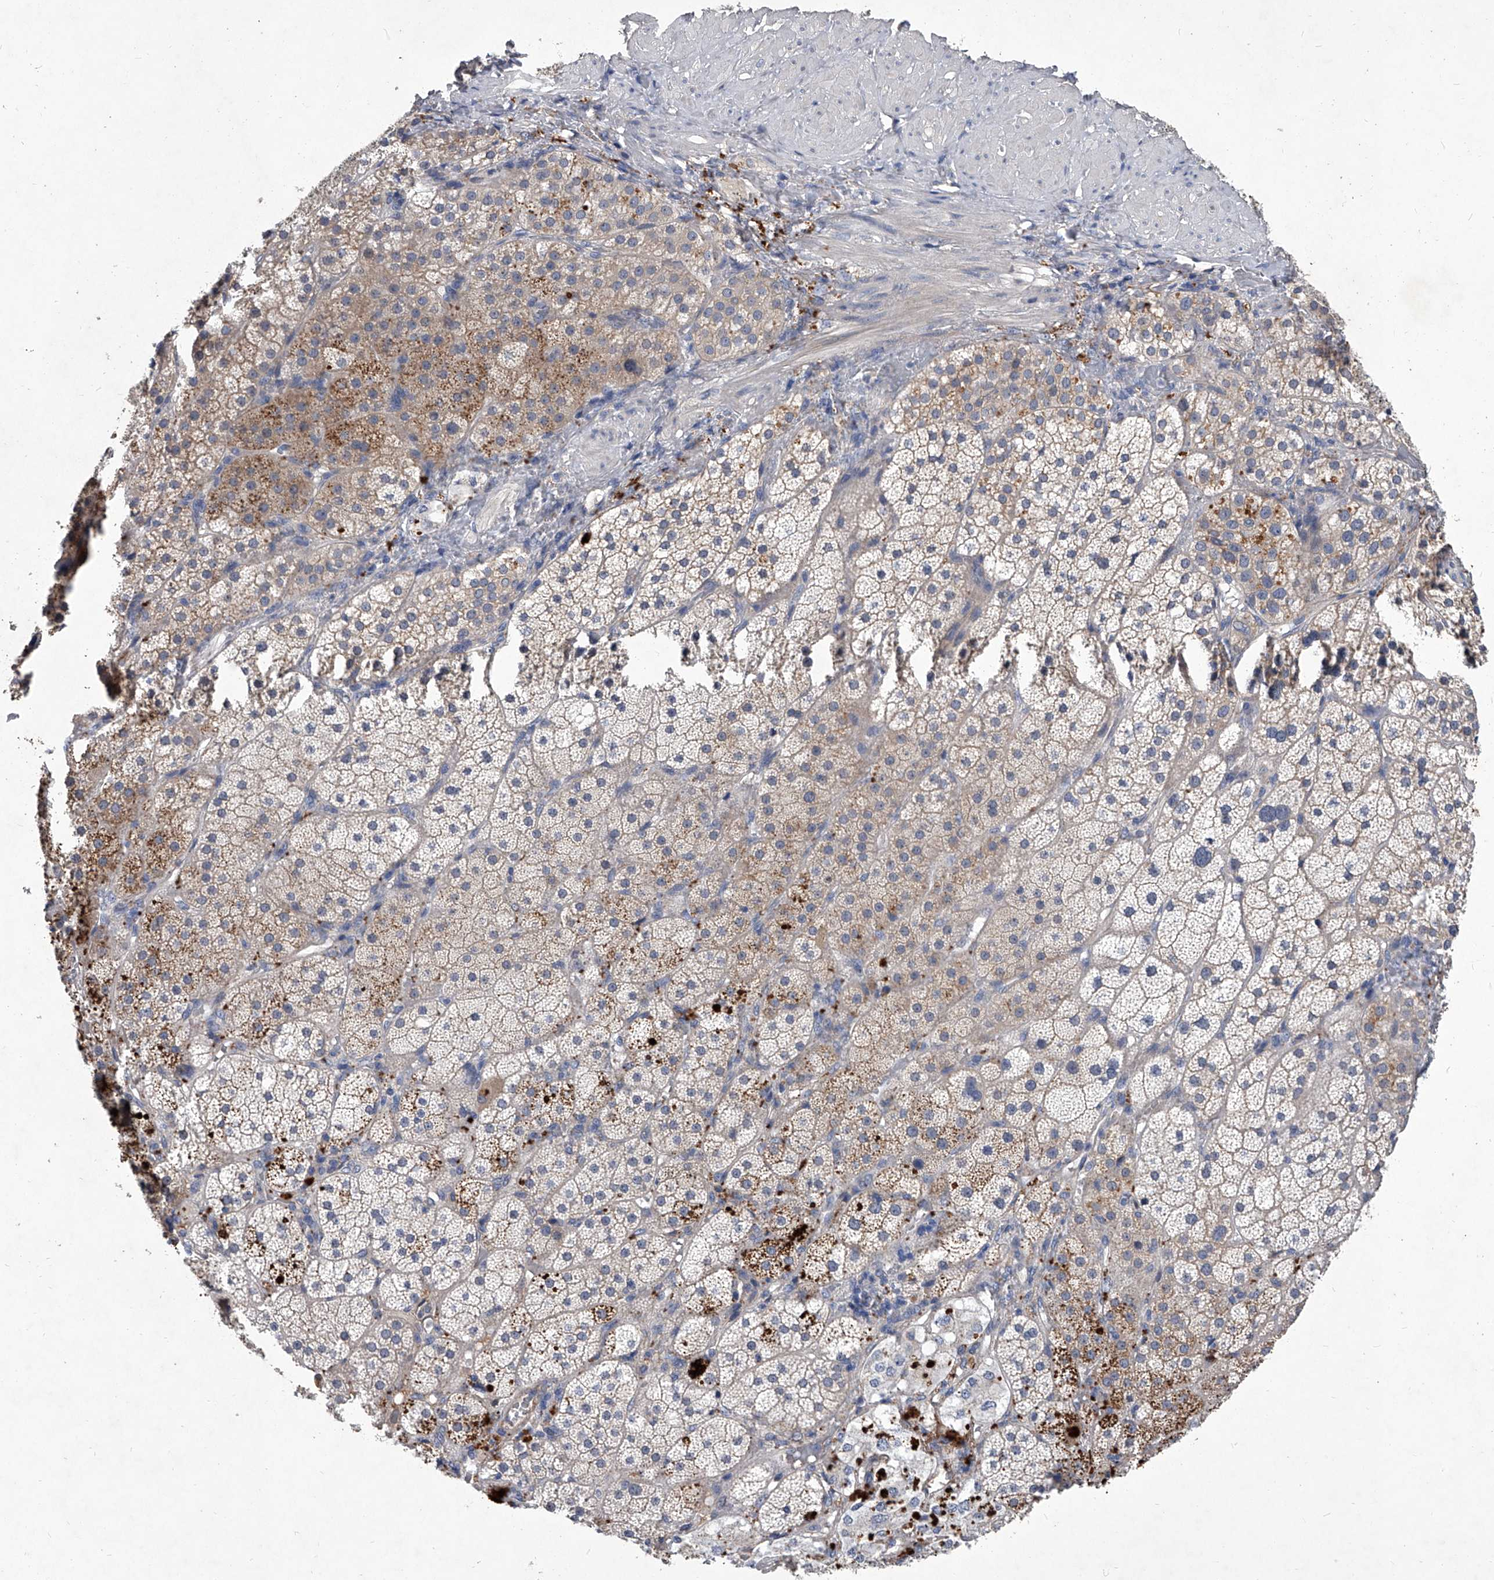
{"staining": {"intensity": "moderate", "quantity": "25%-75%", "location": "cytoplasmic/membranous"}, "tissue": "adrenal gland", "cell_type": "Glandular cells", "image_type": "normal", "snomed": [{"axis": "morphology", "description": "Normal tissue, NOS"}, {"axis": "topography", "description": "Adrenal gland"}], "caption": "Protein expression analysis of unremarkable adrenal gland reveals moderate cytoplasmic/membranous expression in about 25%-75% of glandular cells. (Brightfield microscopy of DAB IHC at high magnification).", "gene": "C5", "patient": {"sex": "male", "age": 57}}